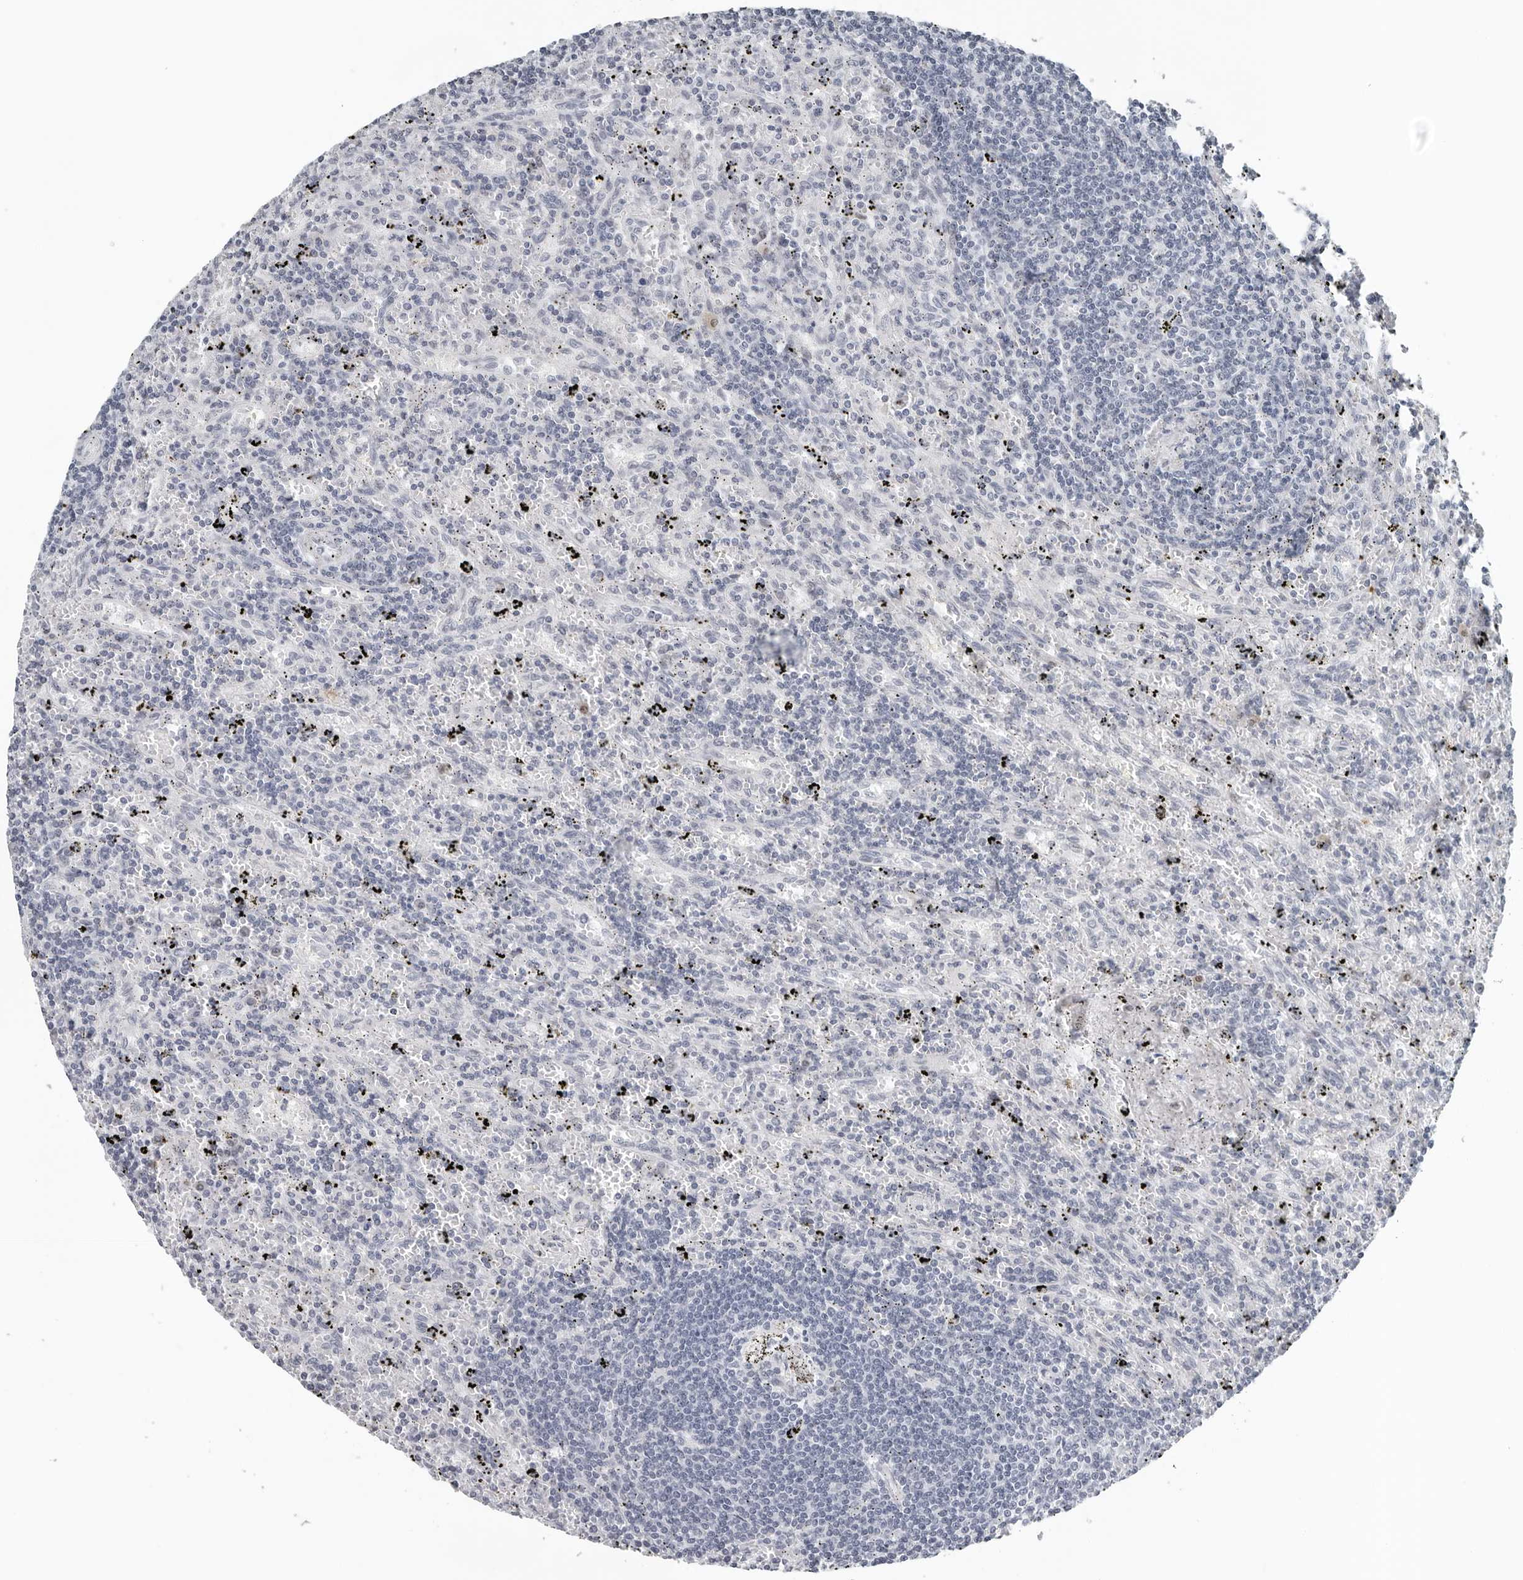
{"staining": {"intensity": "negative", "quantity": "none", "location": "none"}, "tissue": "lymphoma", "cell_type": "Tumor cells", "image_type": "cancer", "snomed": [{"axis": "morphology", "description": "Malignant lymphoma, non-Hodgkin's type, Low grade"}, {"axis": "topography", "description": "Spleen"}], "caption": "This micrograph is of low-grade malignant lymphoma, non-Hodgkin's type stained with immunohistochemistry (IHC) to label a protein in brown with the nuclei are counter-stained blue. There is no staining in tumor cells.", "gene": "PPP1R42", "patient": {"sex": "male", "age": 76}}